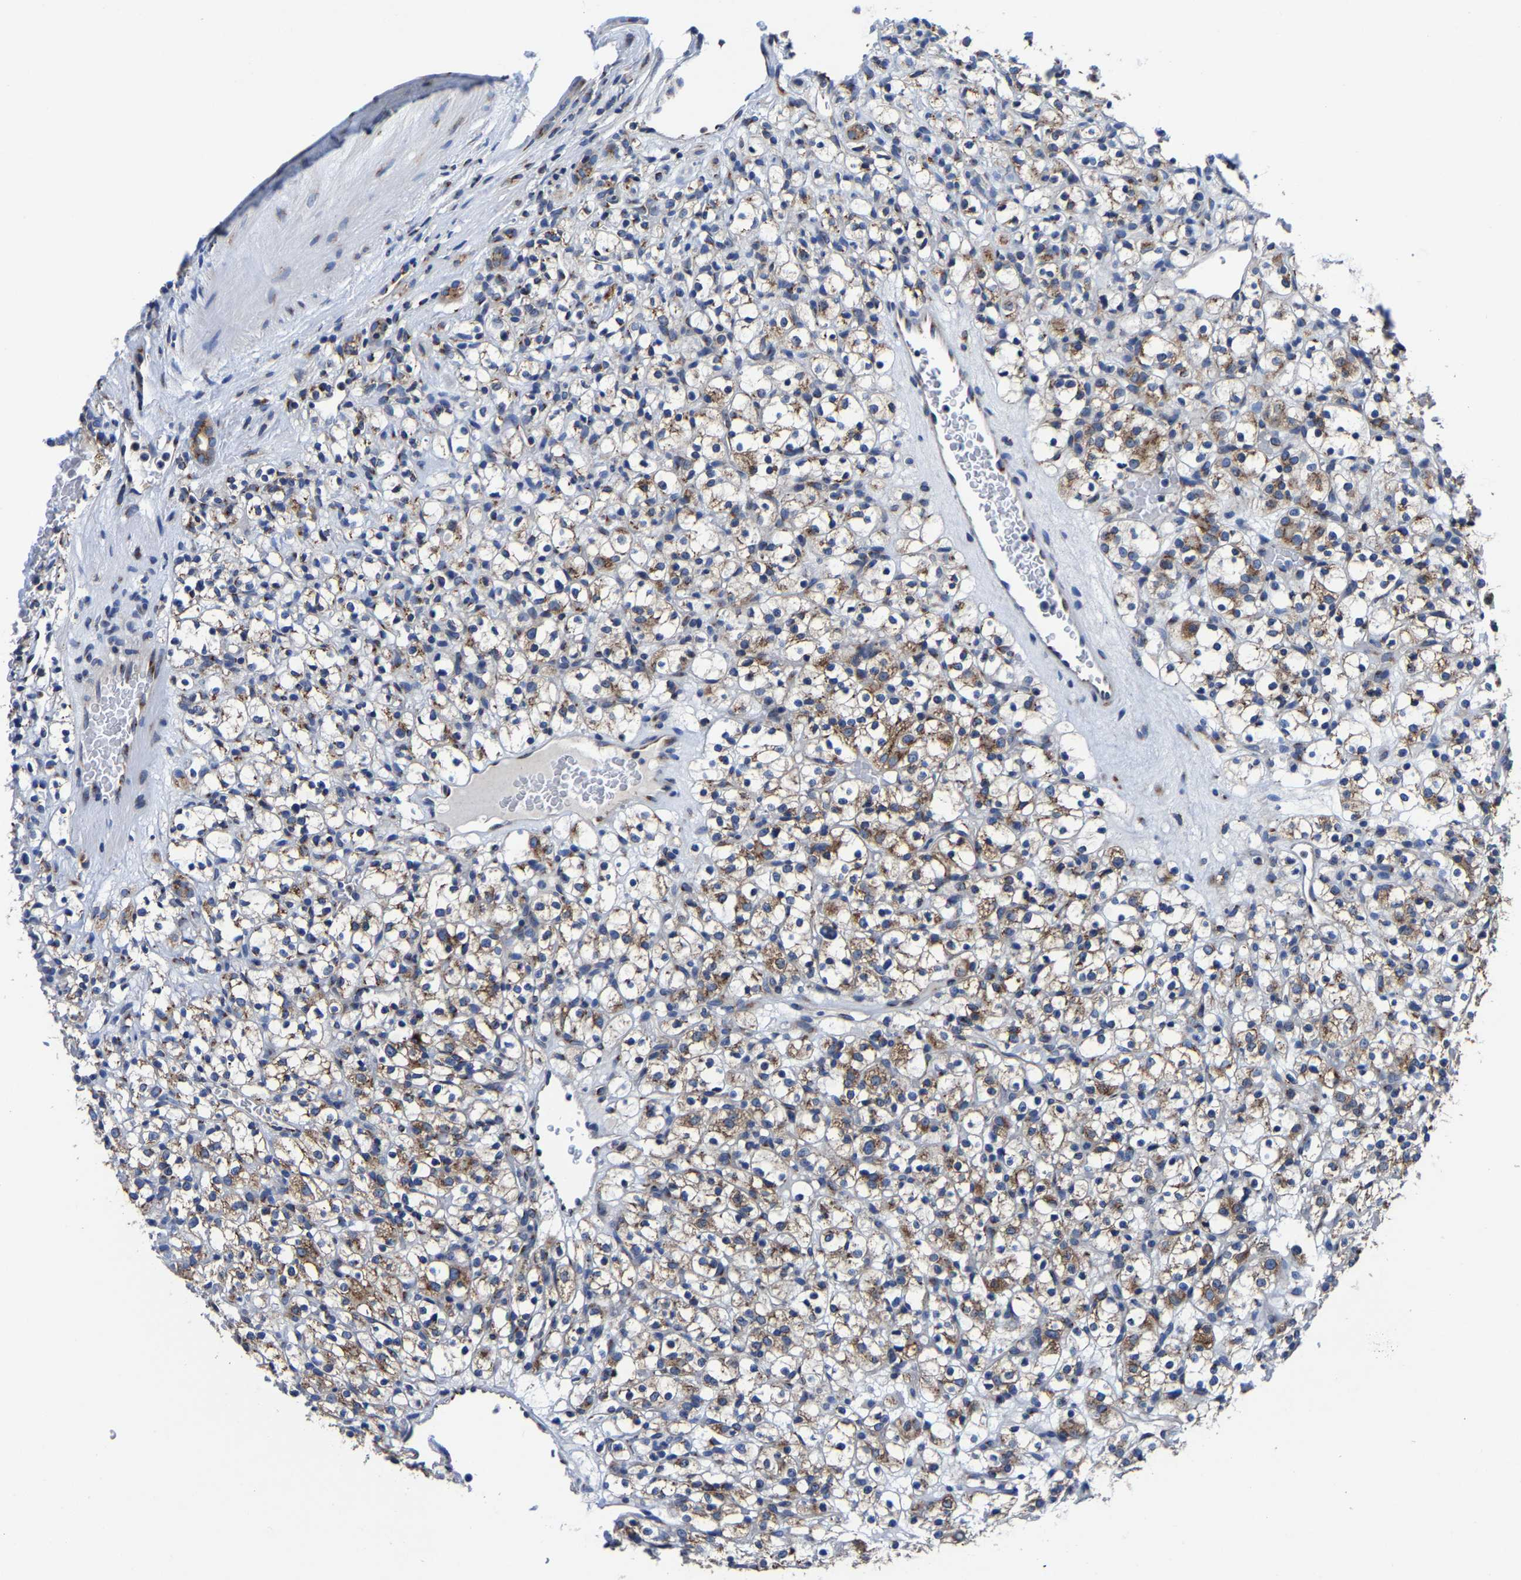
{"staining": {"intensity": "moderate", "quantity": ">75%", "location": "cytoplasmic/membranous"}, "tissue": "renal cancer", "cell_type": "Tumor cells", "image_type": "cancer", "snomed": [{"axis": "morphology", "description": "Normal tissue, NOS"}, {"axis": "morphology", "description": "Adenocarcinoma, NOS"}, {"axis": "topography", "description": "Kidney"}], "caption": "This is an image of immunohistochemistry staining of adenocarcinoma (renal), which shows moderate staining in the cytoplasmic/membranous of tumor cells.", "gene": "EBAG9", "patient": {"sex": "female", "age": 72}}